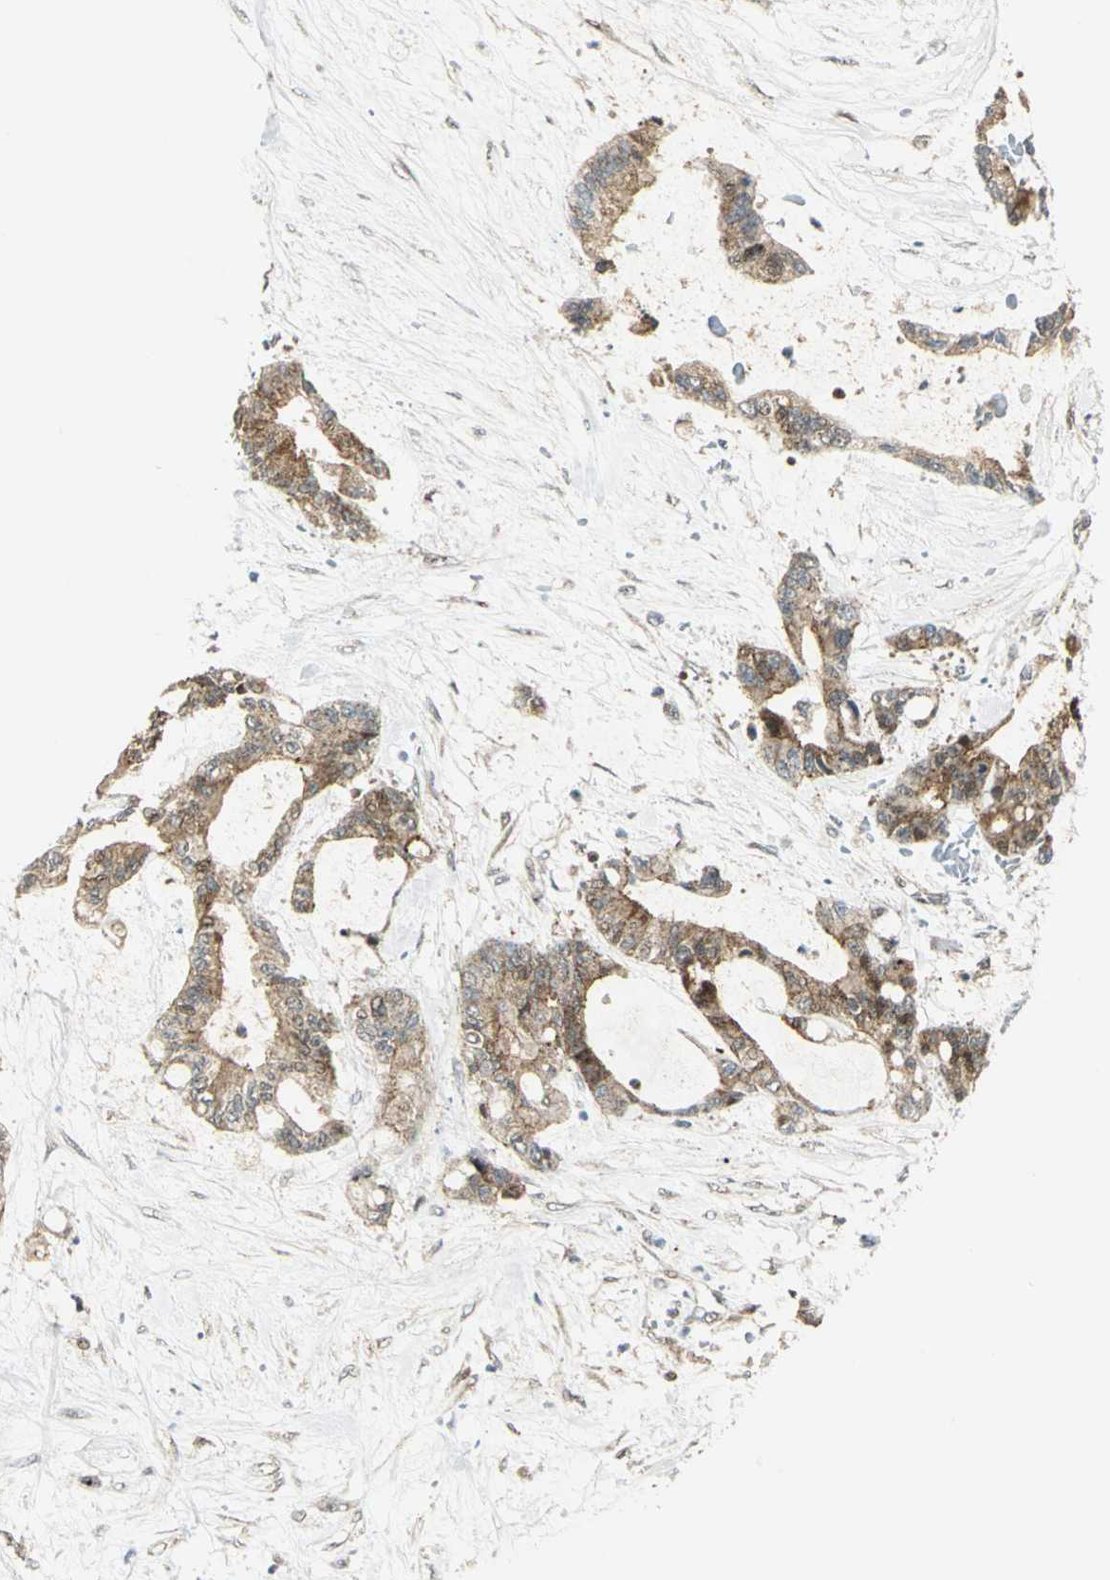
{"staining": {"intensity": "moderate", "quantity": ">75%", "location": "cytoplasmic/membranous"}, "tissue": "liver cancer", "cell_type": "Tumor cells", "image_type": "cancer", "snomed": [{"axis": "morphology", "description": "Cholangiocarcinoma"}, {"axis": "topography", "description": "Liver"}], "caption": "Human liver cancer stained with a brown dye demonstrates moderate cytoplasmic/membranous positive staining in about >75% of tumor cells.", "gene": "ATP6V1A", "patient": {"sex": "female", "age": 73}}